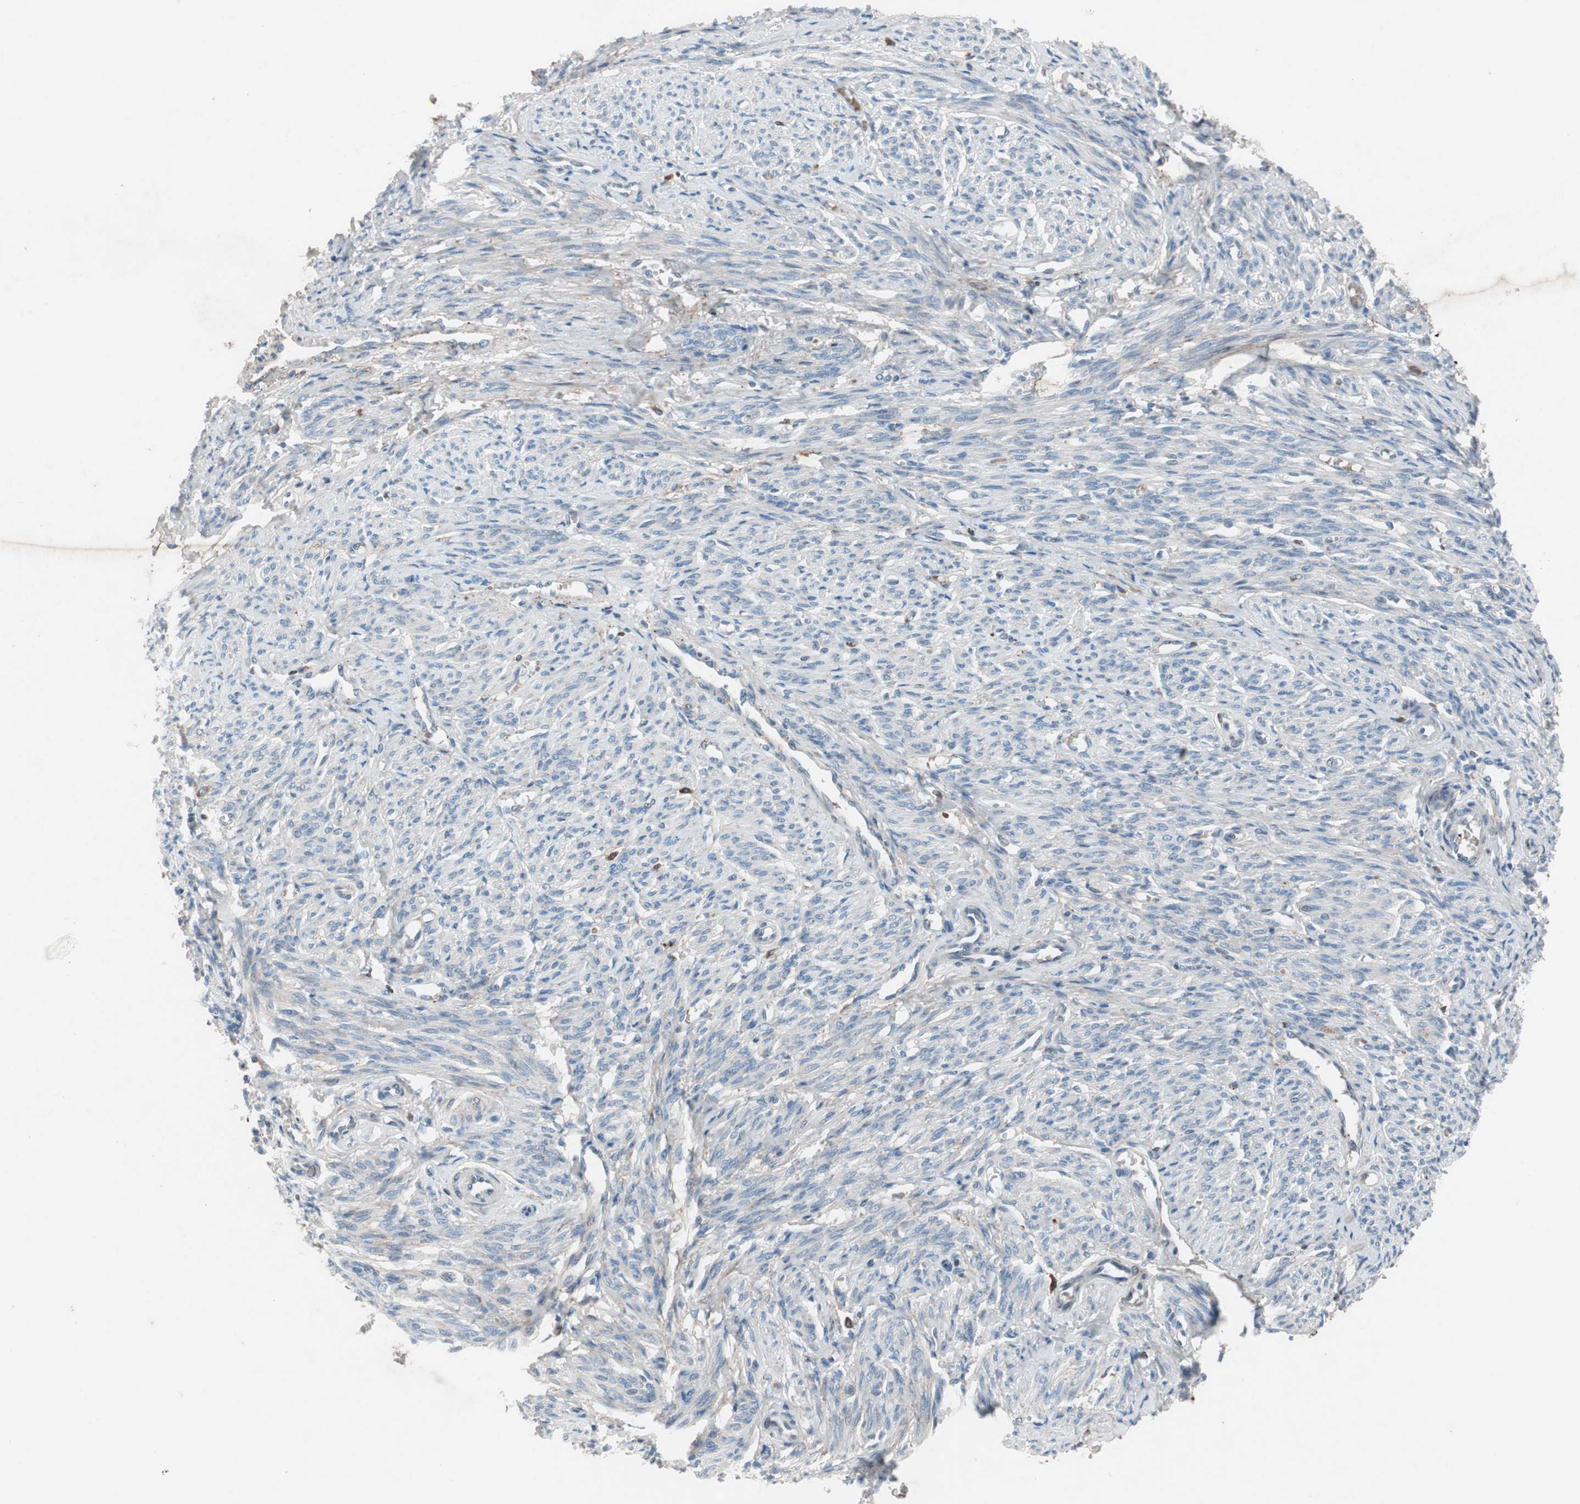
{"staining": {"intensity": "negative", "quantity": "none", "location": "none"}, "tissue": "smooth muscle", "cell_type": "Smooth muscle cells", "image_type": "normal", "snomed": [{"axis": "morphology", "description": "Normal tissue, NOS"}, {"axis": "topography", "description": "Smooth muscle"}], "caption": "Smooth muscle was stained to show a protein in brown. There is no significant expression in smooth muscle cells. (Immunohistochemistry, brightfield microscopy, high magnification).", "gene": "GRB7", "patient": {"sex": "female", "age": 65}}